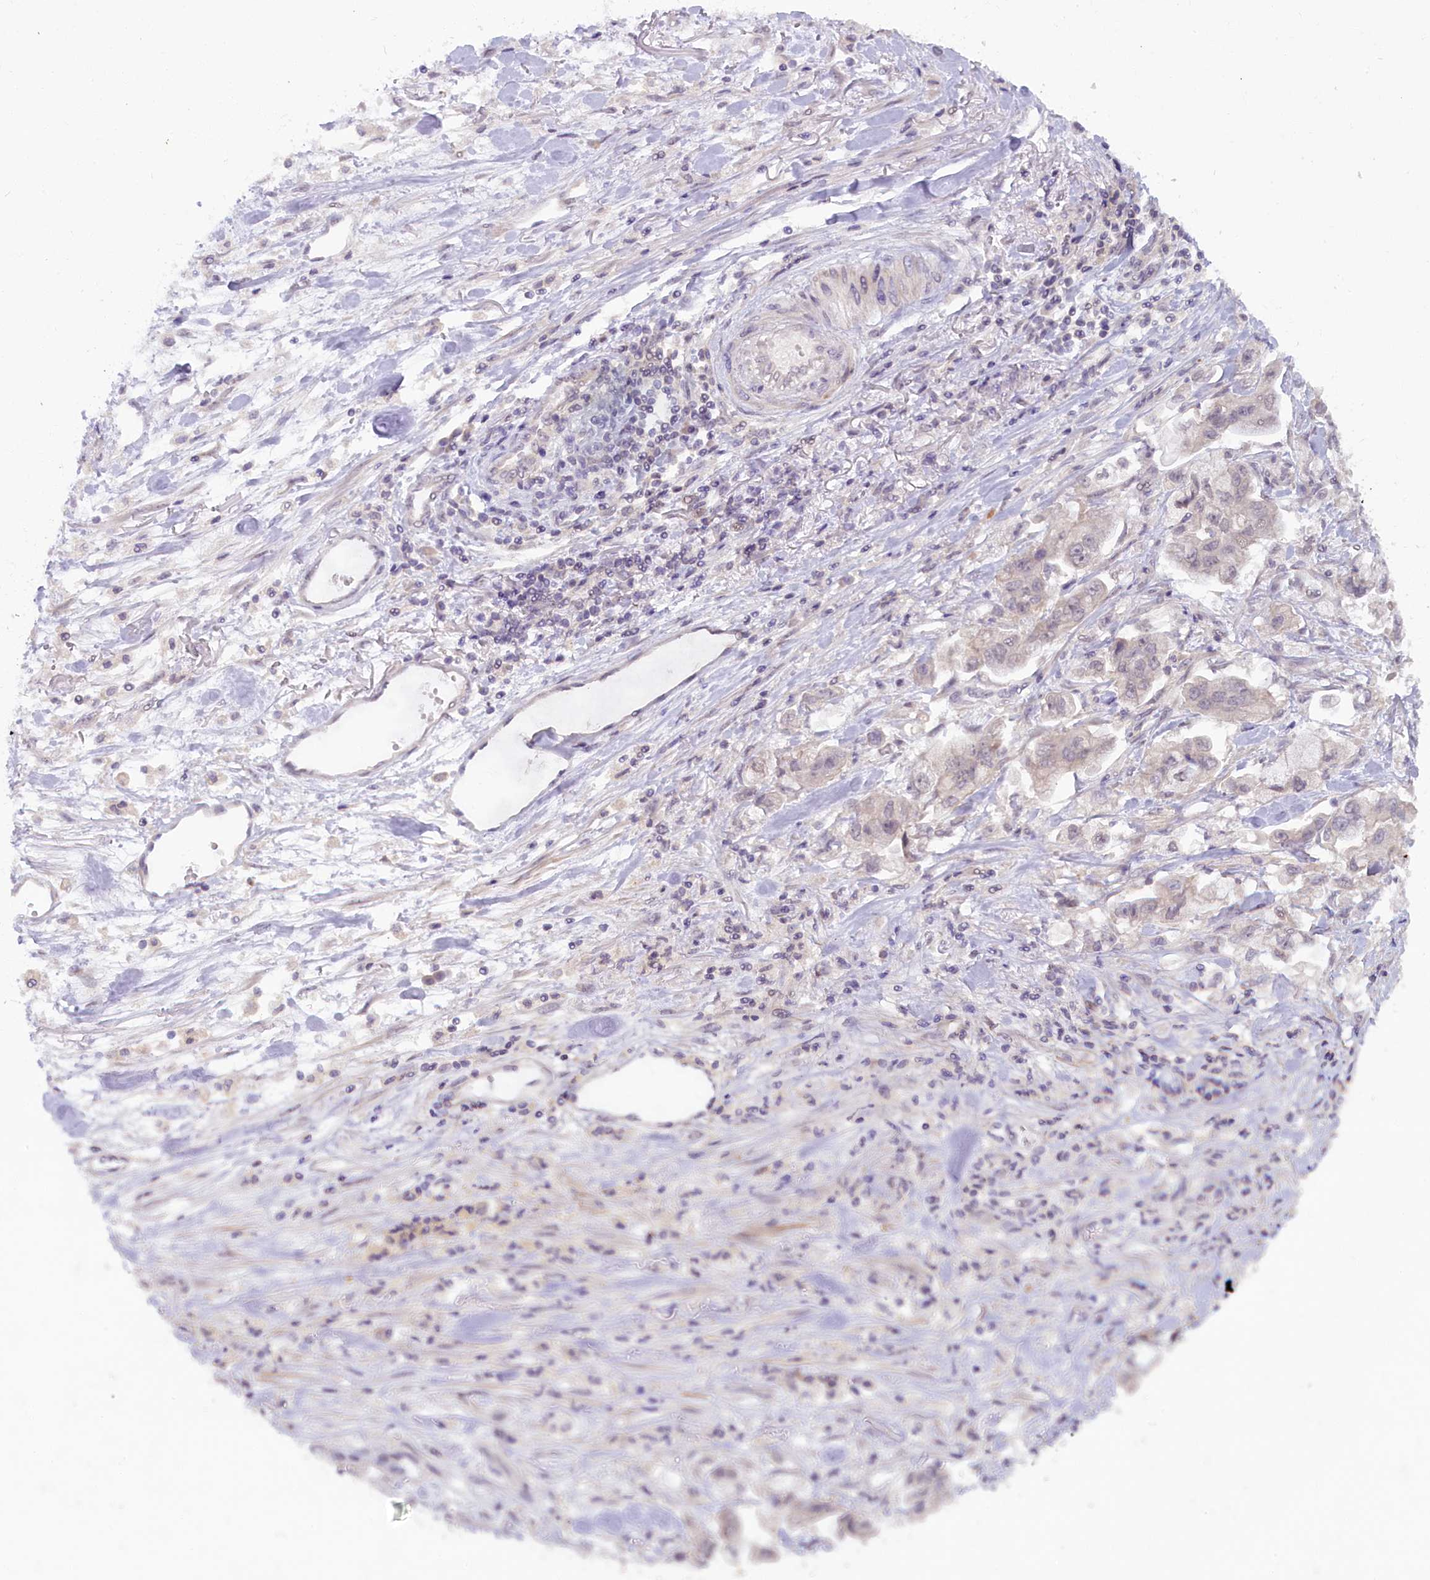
{"staining": {"intensity": "weak", "quantity": "<25%", "location": "nuclear"}, "tissue": "stomach cancer", "cell_type": "Tumor cells", "image_type": "cancer", "snomed": [{"axis": "morphology", "description": "Adenocarcinoma, NOS"}, {"axis": "topography", "description": "Stomach"}], "caption": "Protein analysis of adenocarcinoma (stomach) reveals no significant staining in tumor cells.", "gene": "CRAMP1", "patient": {"sex": "male", "age": 62}}